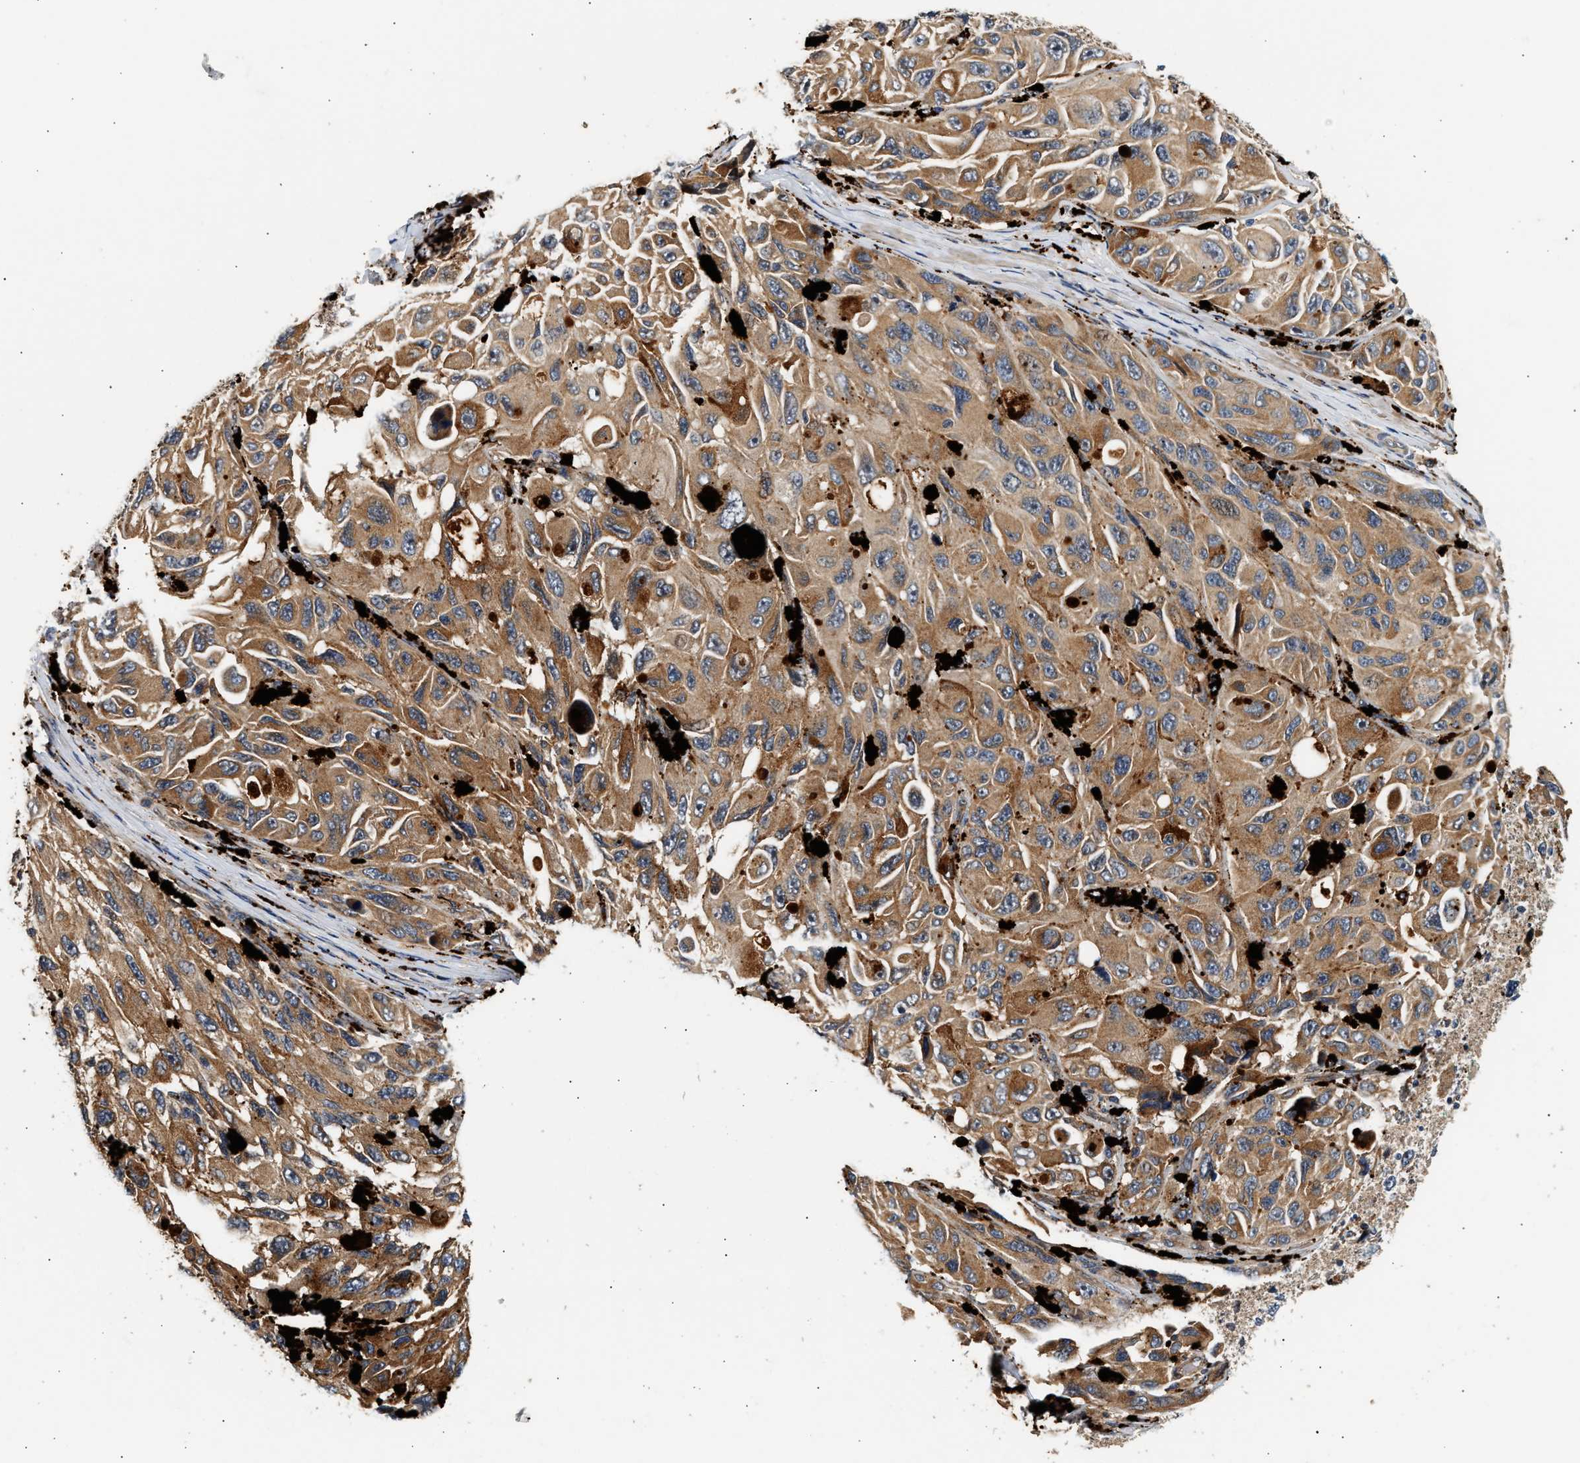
{"staining": {"intensity": "moderate", "quantity": ">75%", "location": "cytoplasmic/membranous"}, "tissue": "melanoma", "cell_type": "Tumor cells", "image_type": "cancer", "snomed": [{"axis": "morphology", "description": "Malignant melanoma, NOS"}, {"axis": "topography", "description": "Skin"}], "caption": "Immunohistochemical staining of malignant melanoma reveals medium levels of moderate cytoplasmic/membranous protein positivity in about >75% of tumor cells. The staining was performed using DAB to visualize the protein expression in brown, while the nuclei were stained in blue with hematoxylin (Magnification: 20x).", "gene": "PLD3", "patient": {"sex": "female", "age": 73}}